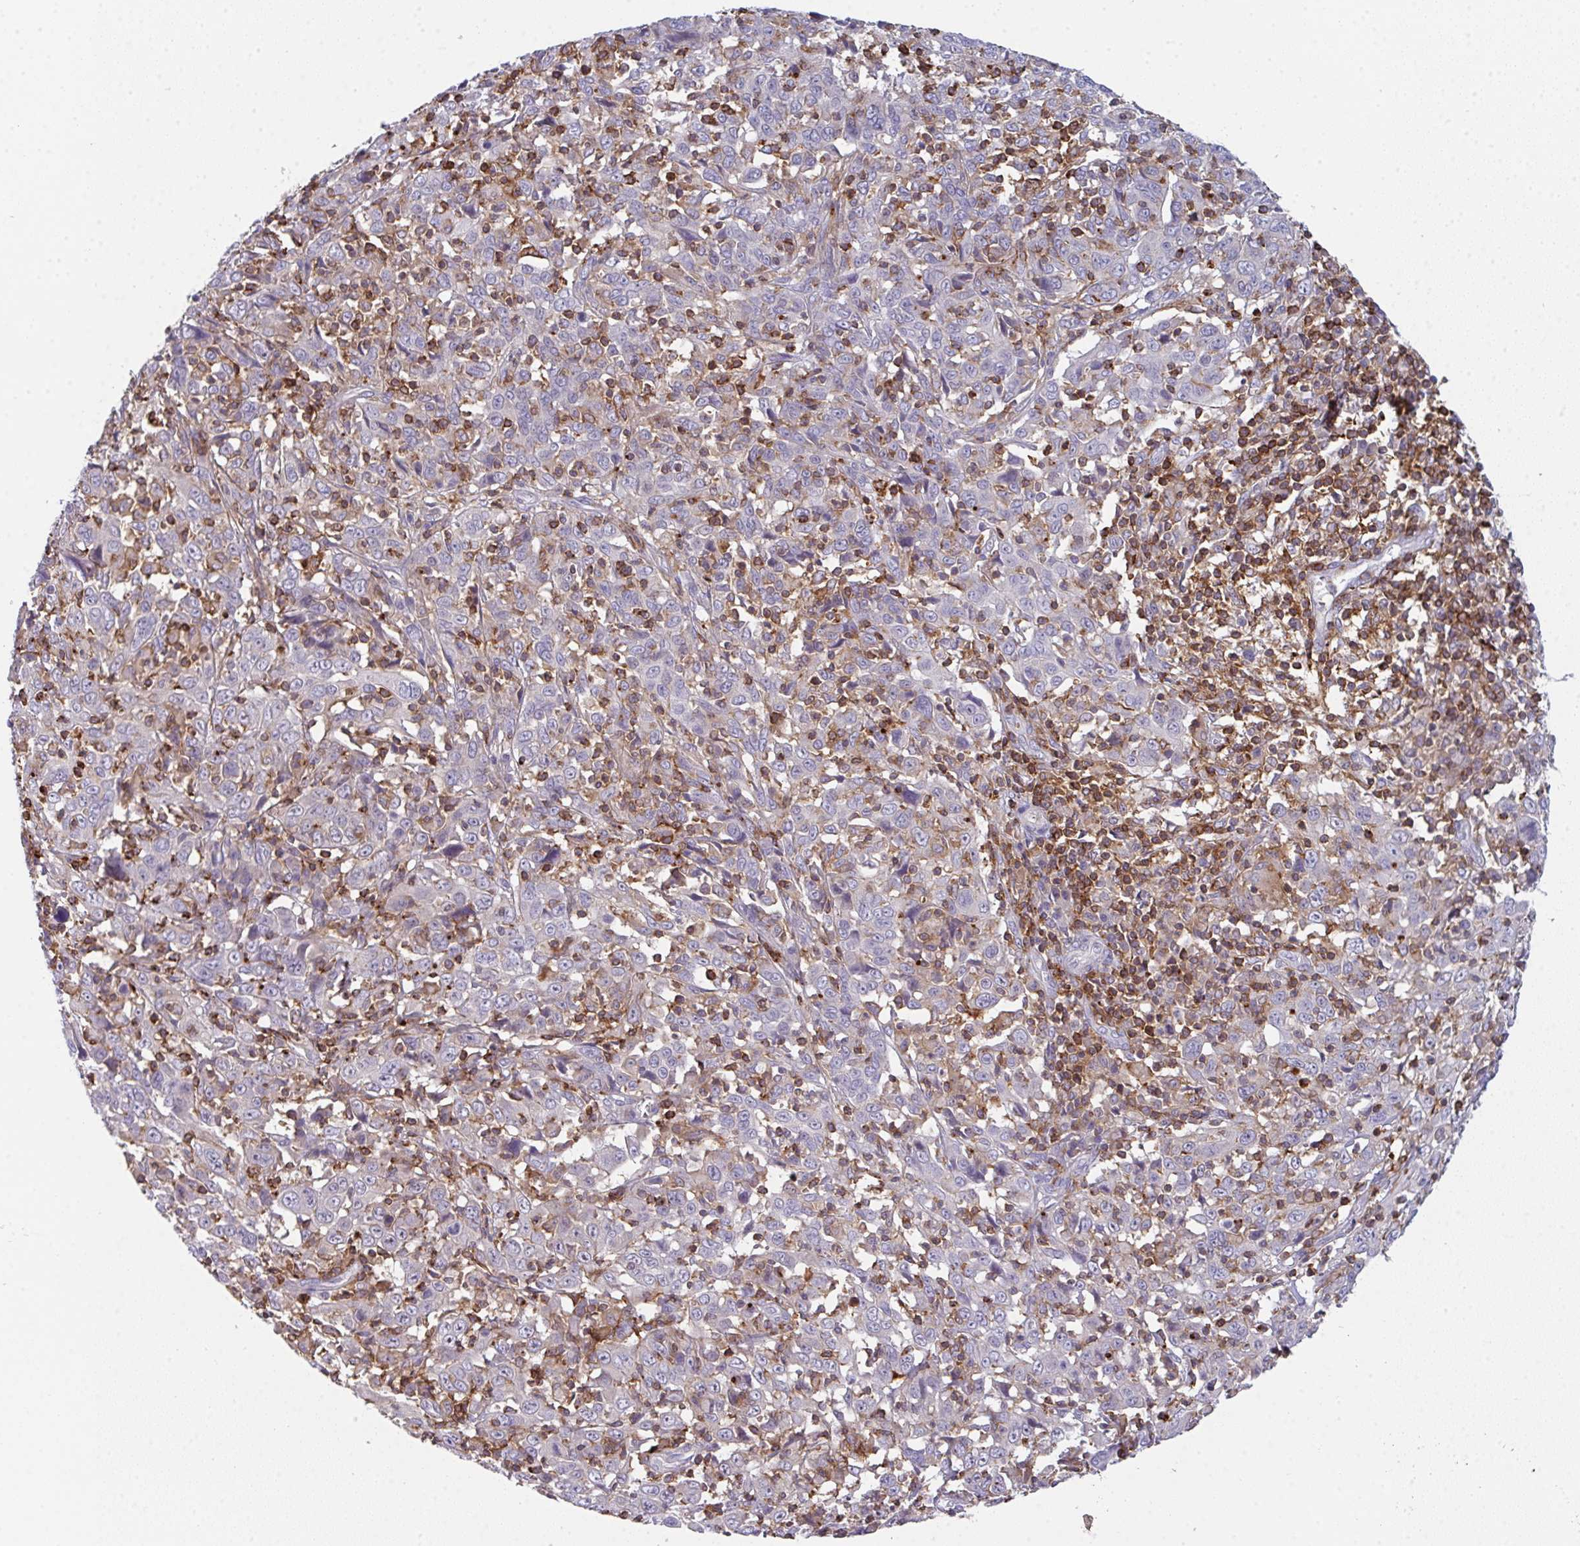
{"staining": {"intensity": "negative", "quantity": "none", "location": "none"}, "tissue": "cervical cancer", "cell_type": "Tumor cells", "image_type": "cancer", "snomed": [{"axis": "morphology", "description": "Squamous cell carcinoma, NOS"}, {"axis": "topography", "description": "Cervix"}], "caption": "A photomicrograph of human cervical squamous cell carcinoma is negative for staining in tumor cells. (DAB (3,3'-diaminobenzidine) immunohistochemistry (IHC) with hematoxylin counter stain).", "gene": "CD80", "patient": {"sex": "female", "age": 46}}